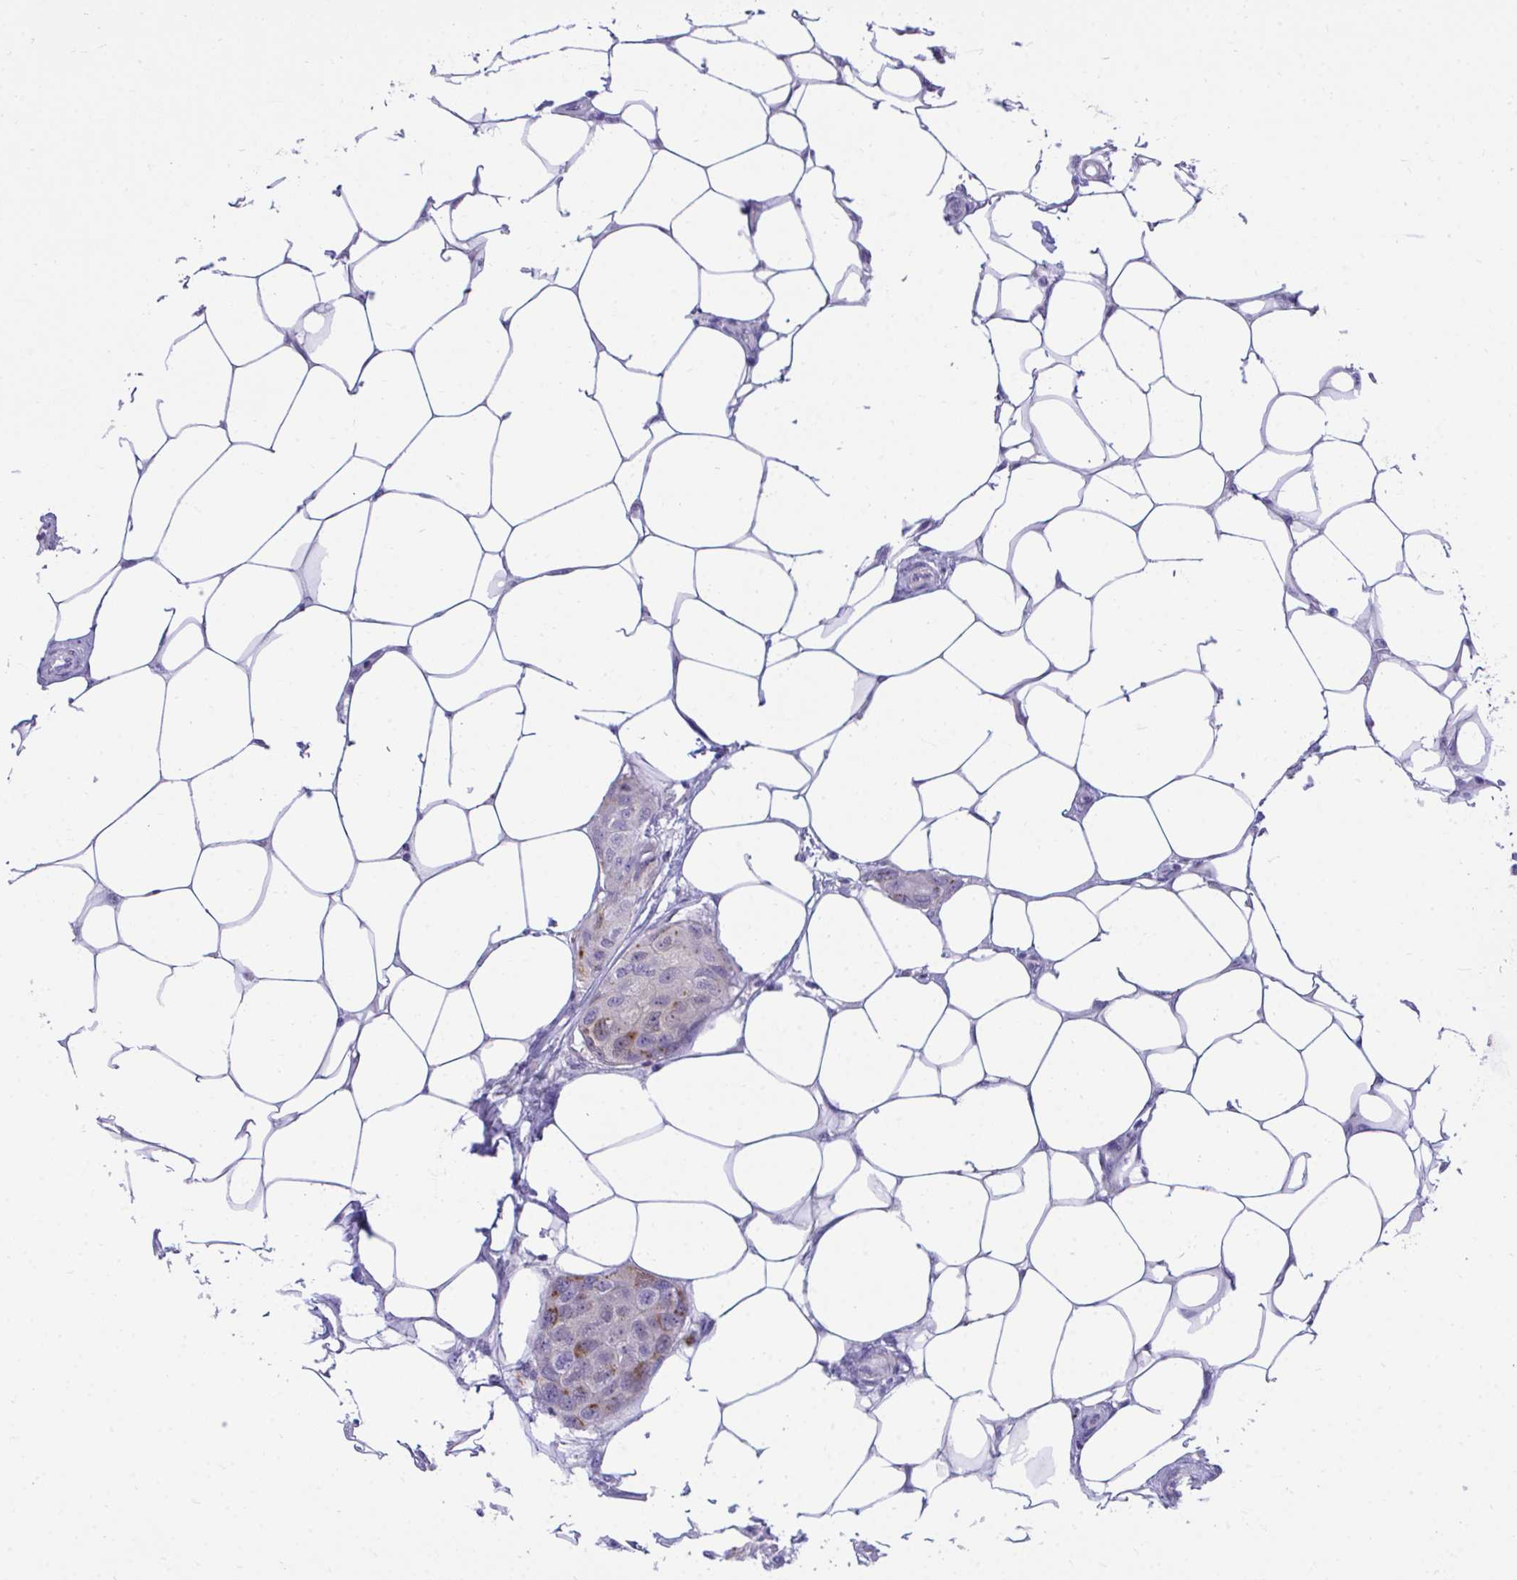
{"staining": {"intensity": "moderate", "quantity": "<25%", "location": "cytoplasmic/membranous"}, "tissue": "breast cancer", "cell_type": "Tumor cells", "image_type": "cancer", "snomed": [{"axis": "morphology", "description": "Duct carcinoma"}, {"axis": "topography", "description": "Breast"}, {"axis": "topography", "description": "Lymph node"}], "caption": "A micrograph of human breast cancer (infiltrating ductal carcinoma) stained for a protein reveals moderate cytoplasmic/membranous brown staining in tumor cells.", "gene": "TMCO5A", "patient": {"sex": "female", "age": 80}}